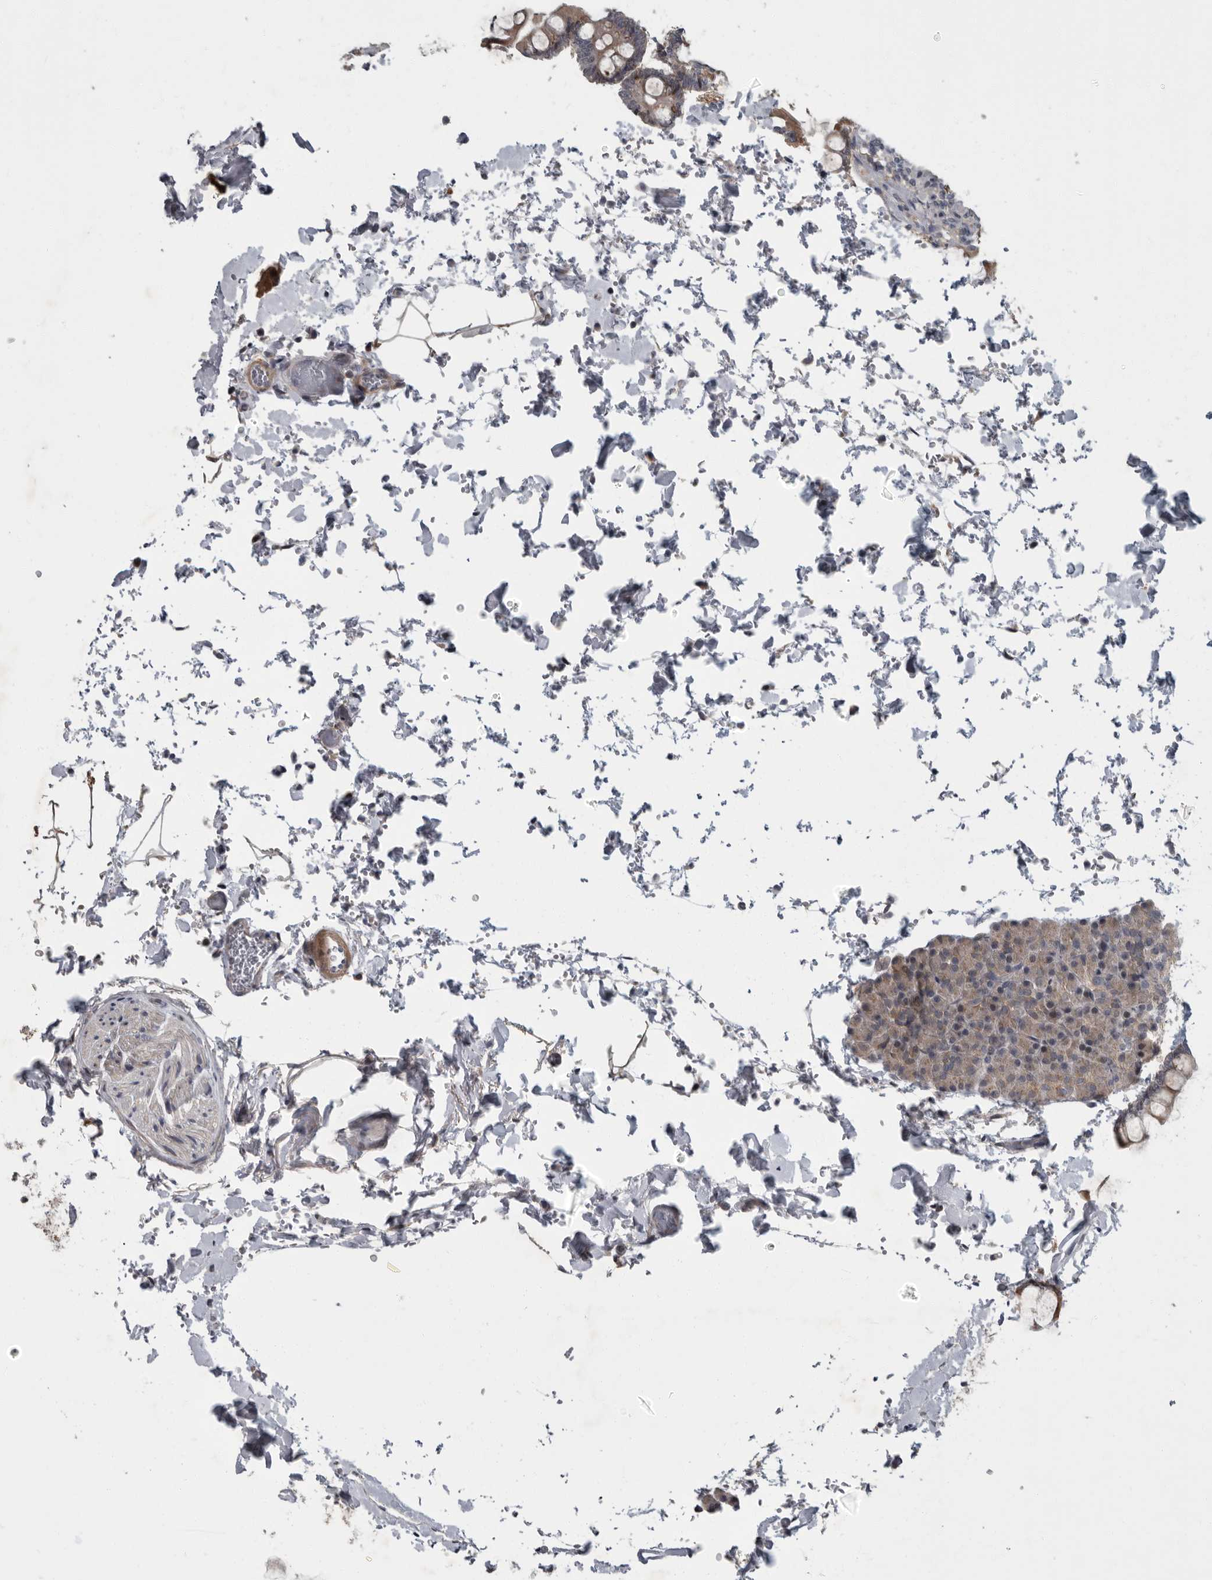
{"staining": {"intensity": "weak", "quantity": ">75%", "location": "cytoplasmic/membranous"}, "tissue": "pancreas", "cell_type": "Exocrine glandular cells", "image_type": "normal", "snomed": [{"axis": "morphology", "description": "Normal tissue, NOS"}, {"axis": "topography", "description": "Pancreas"}], "caption": "DAB (3,3'-diaminobenzidine) immunohistochemical staining of normal human pancreas exhibits weak cytoplasmic/membranous protein positivity in approximately >75% of exocrine glandular cells.", "gene": "PDE7A", "patient": {"sex": "female", "age": 43}}